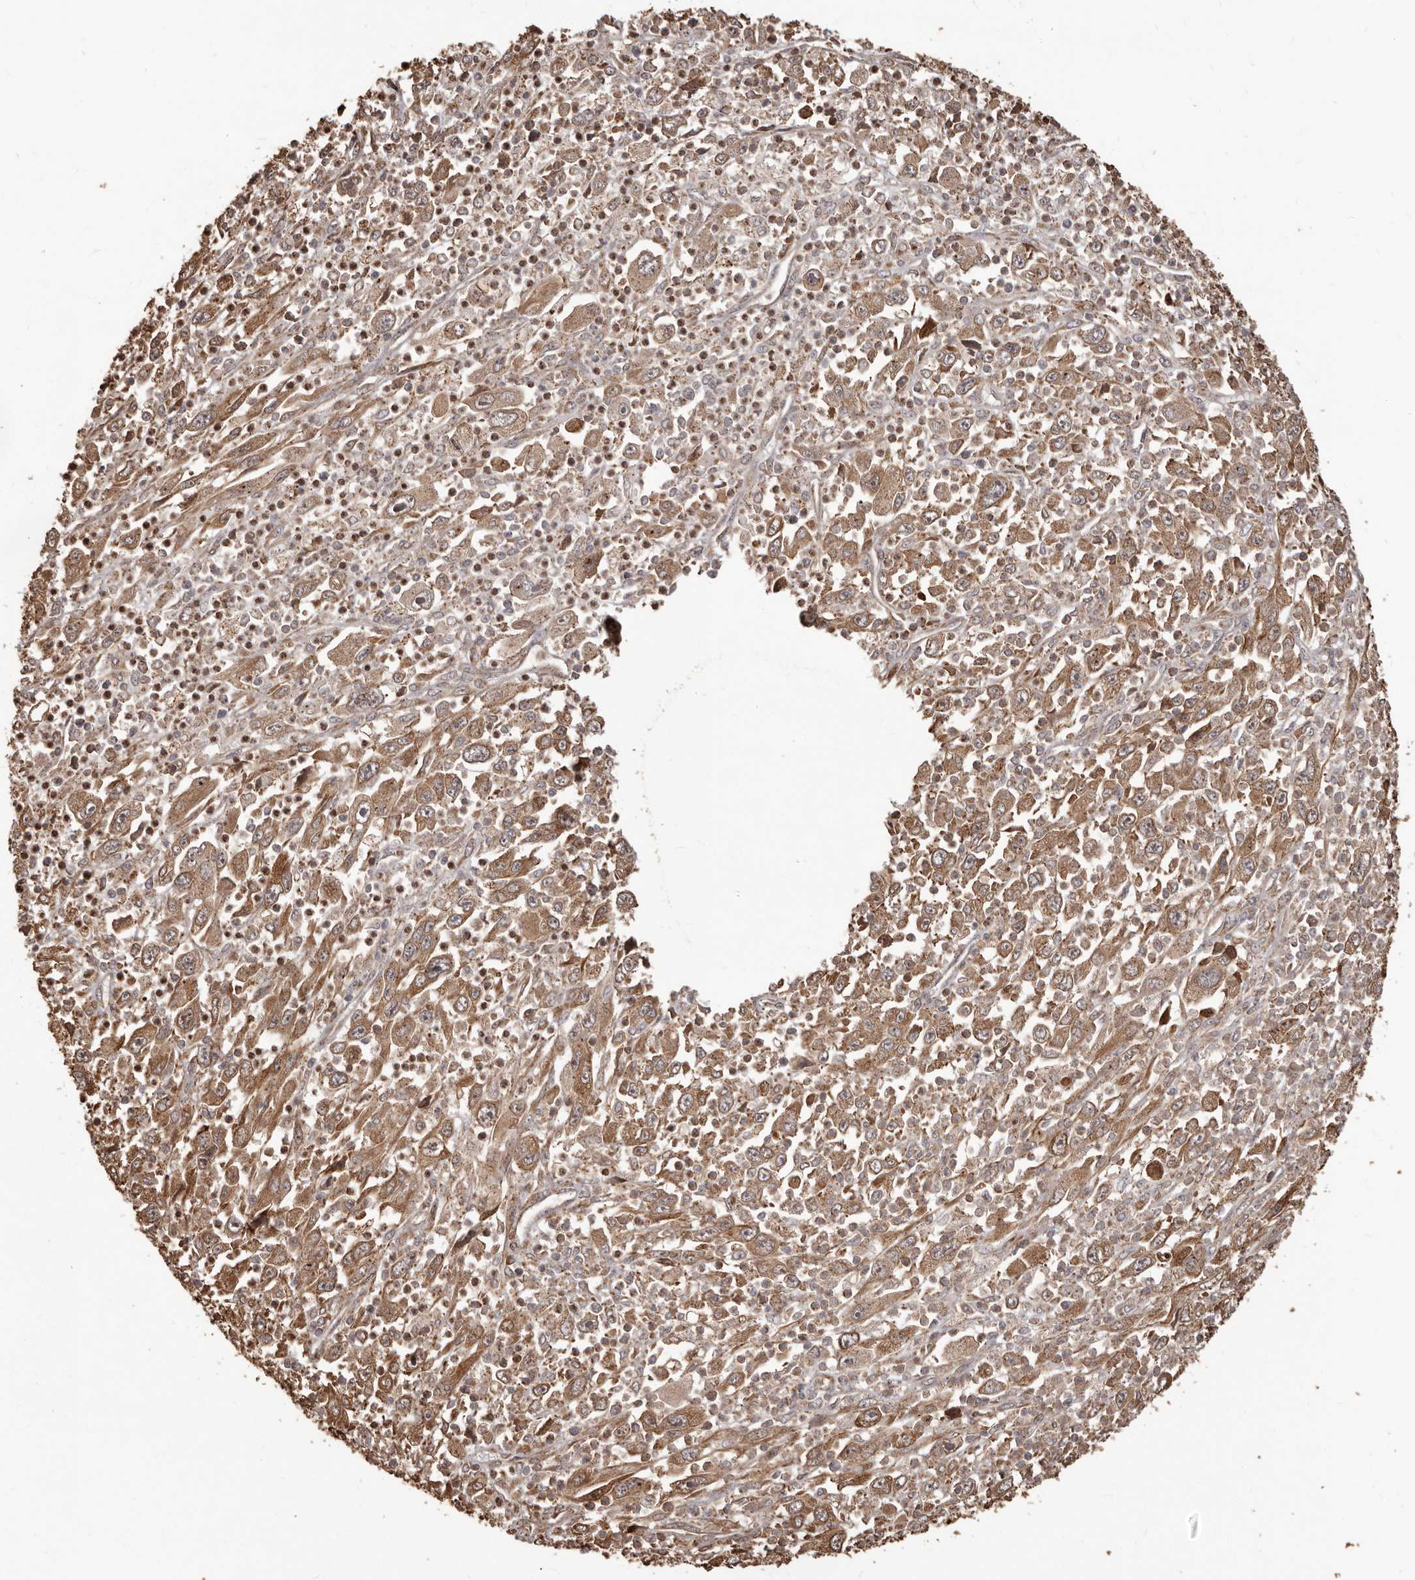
{"staining": {"intensity": "moderate", "quantity": ">75%", "location": "cytoplasmic/membranous"}, "tissue": "melanoma", "cell_type": "Tumor cells", "image_type": "cancer", "snomed": [{"axis": "morphology", "description": "Malignant melanoma, Metastatic site"}, {"axis": "topography", "description": "Skin"}], "caption": "The micrograph exhibits staining of malignant melanoma (metastatic site), revealing moderate cytoplasmic/membranous protein positivity (brown color) within tumor cells.", "gene": "MTO1", "patient": {"sex": "female", "age": 56}}